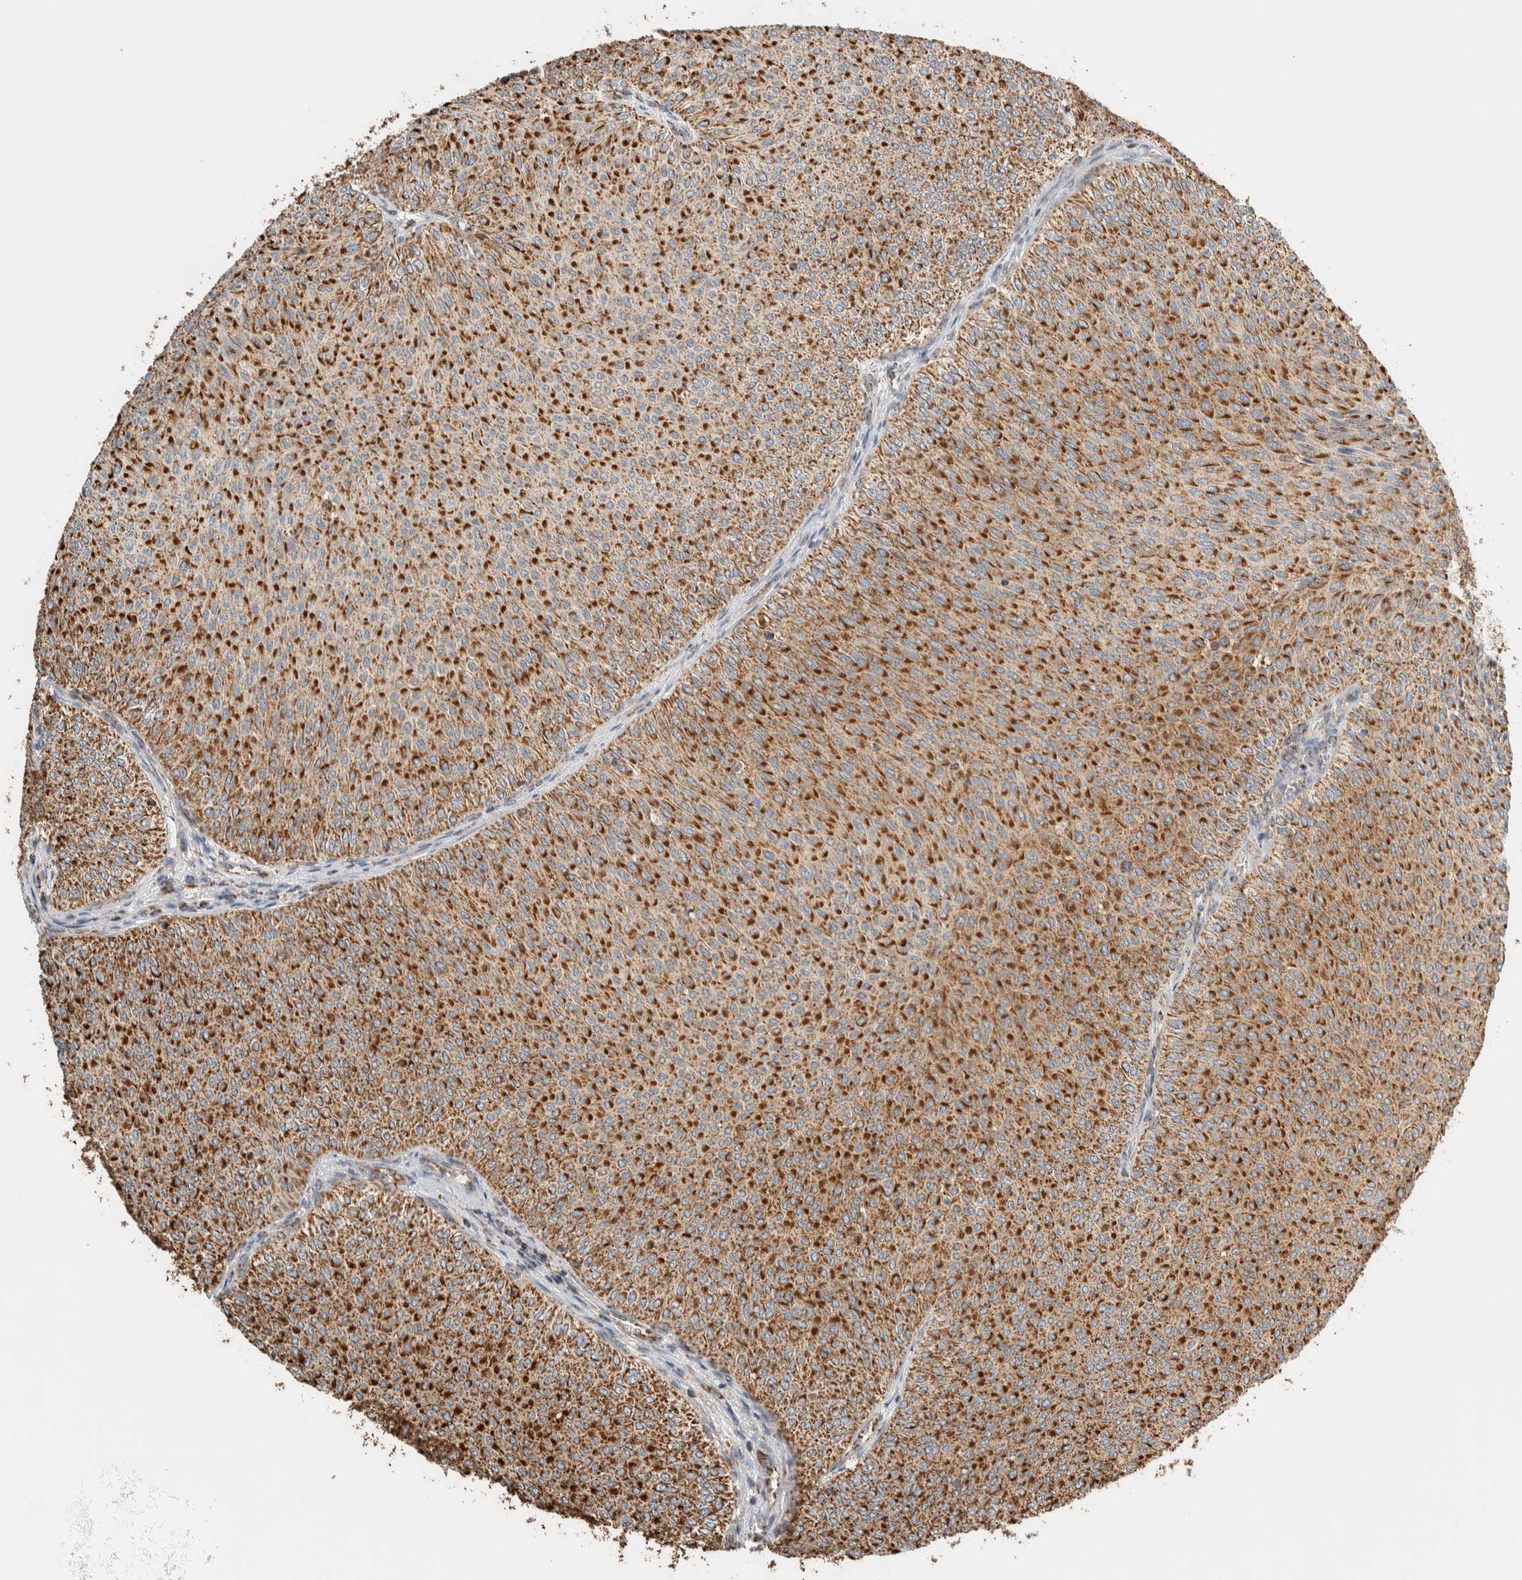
{"staining": {"intensity": "strong", "quantity": ">75%", "location": "cytoplasmic/membranous"}, "tissue": "urothelial cancer", "cell_type": "Tumor cells", "image_type": "cancer", "snomed": [{"axis": "morphology", "description": "Urothelial carcinoma, Low grade"}, {"axis": "topography", "description": "Urinary bladder"}], "caption": "The histopathology image displays a brown stain indicating the presence of a protein in the cytoplasmic/membranous of tumor cells in urothelial cancer. The protein of interest is stained brown, and the nuclei are stained in blue (DAB (3,3'-diaminobenzidine) IHC with brightfield microscopy, high magnification).", "gene": "ZNF454", "patient": {"sex": "male", "age": 78}}